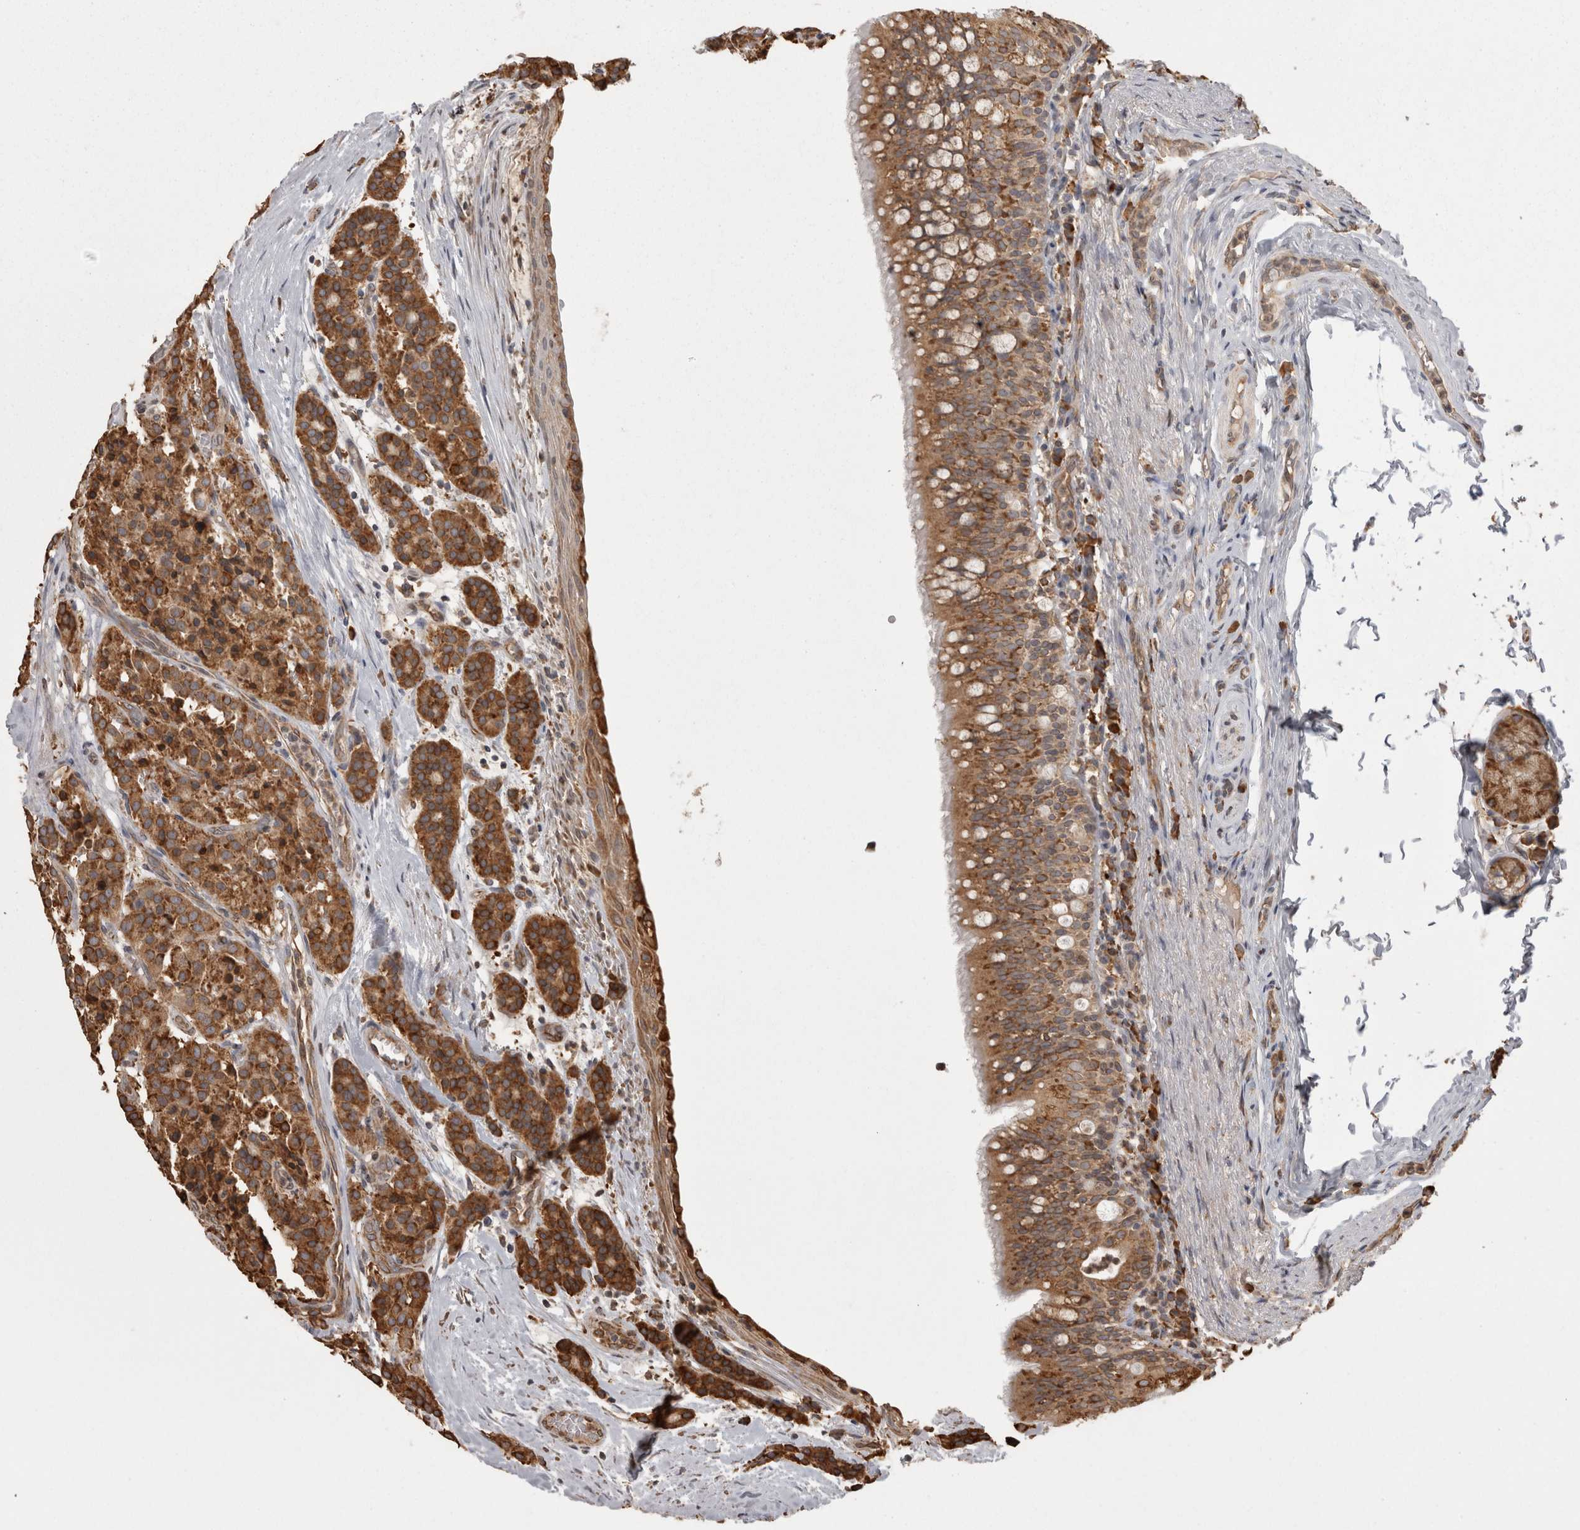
{"staining": {"intensity": "strong", "quantity": ">75%", "location": "cytoplasmic/membranous"}, "tissue": "carcinoid", "cell_type": "Tumor cells", "image_type": "cancer", "snomed": [{"axis": "morphology", "description": "Carcinoid, malignant, NOS"}, {"axis": "topography", "description": "Lung"}], "caption": "Protein expression analysis of carcinoid (malignant) displays strong cytoplasmic/membranous expression in about >75% of tumor cells. (DAB (3,3'-diaminobenzidine) = brown stain, brightfield microscopy at high magnification).", "gene": "PON2", "patient": {"sex": "male", "age": 30}}